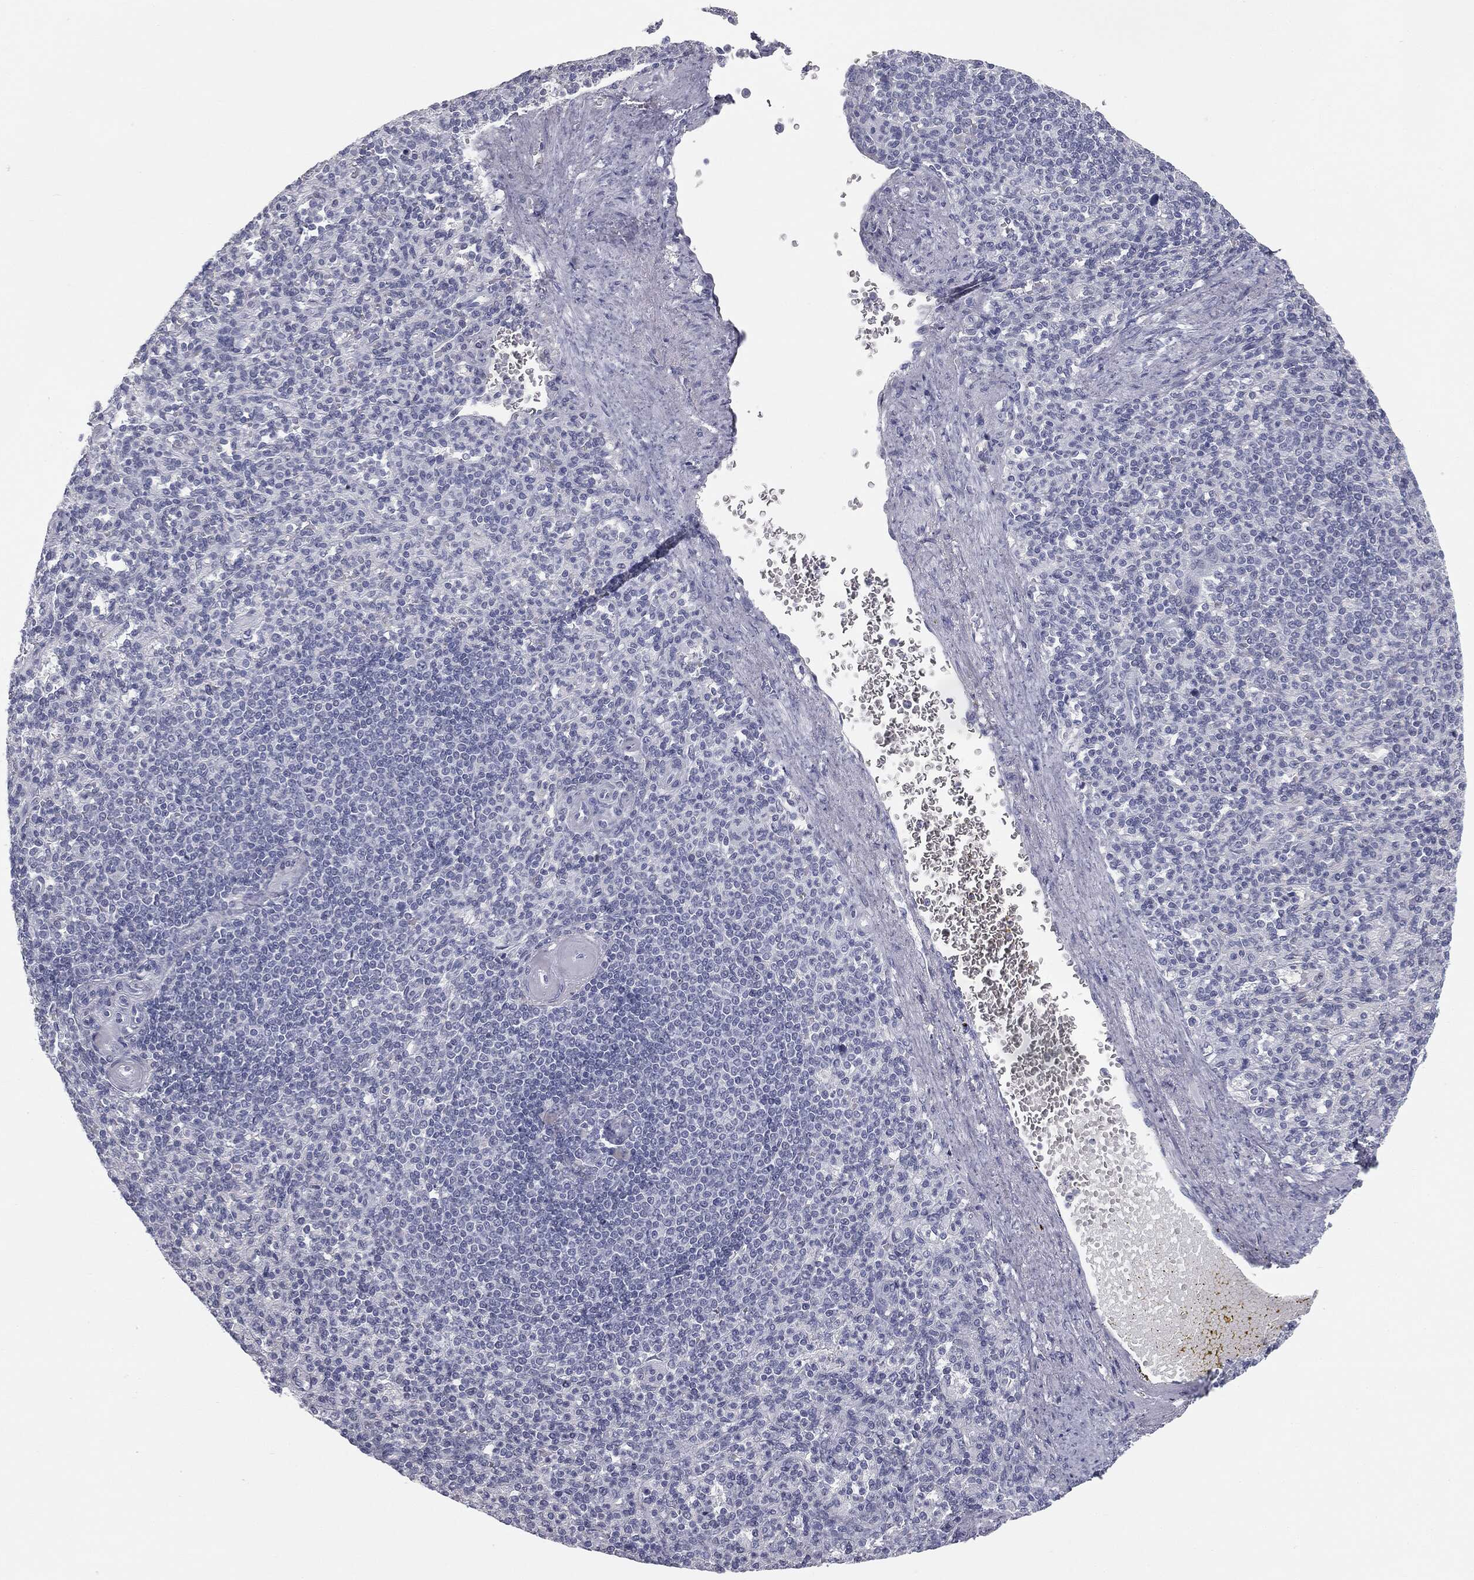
{"staining": {"intensity": "negative", "quantity": "none", "location": "none"}, "tissue": "spleen", "cell_type": "Cells in red pulp", "image_type": "normal", "snomed": [{"axis": "morphology", "description": "Normal tissue, NOS"}, {"axis": "topography", "description": "Spleen"}], "caption": "A high-resolution photomicrograph shows immunohistochemistry (IHC) staining of unremarkable spleen, which displays no significant staining in cells in red pulp. The staining is performed using DAB (3,3'-diaminobenzidine) brown chromogen with nuclei counter-stained in using hematoxylin.", "gene": "TPO", "patient": {"sex": "female", "age": 74}}